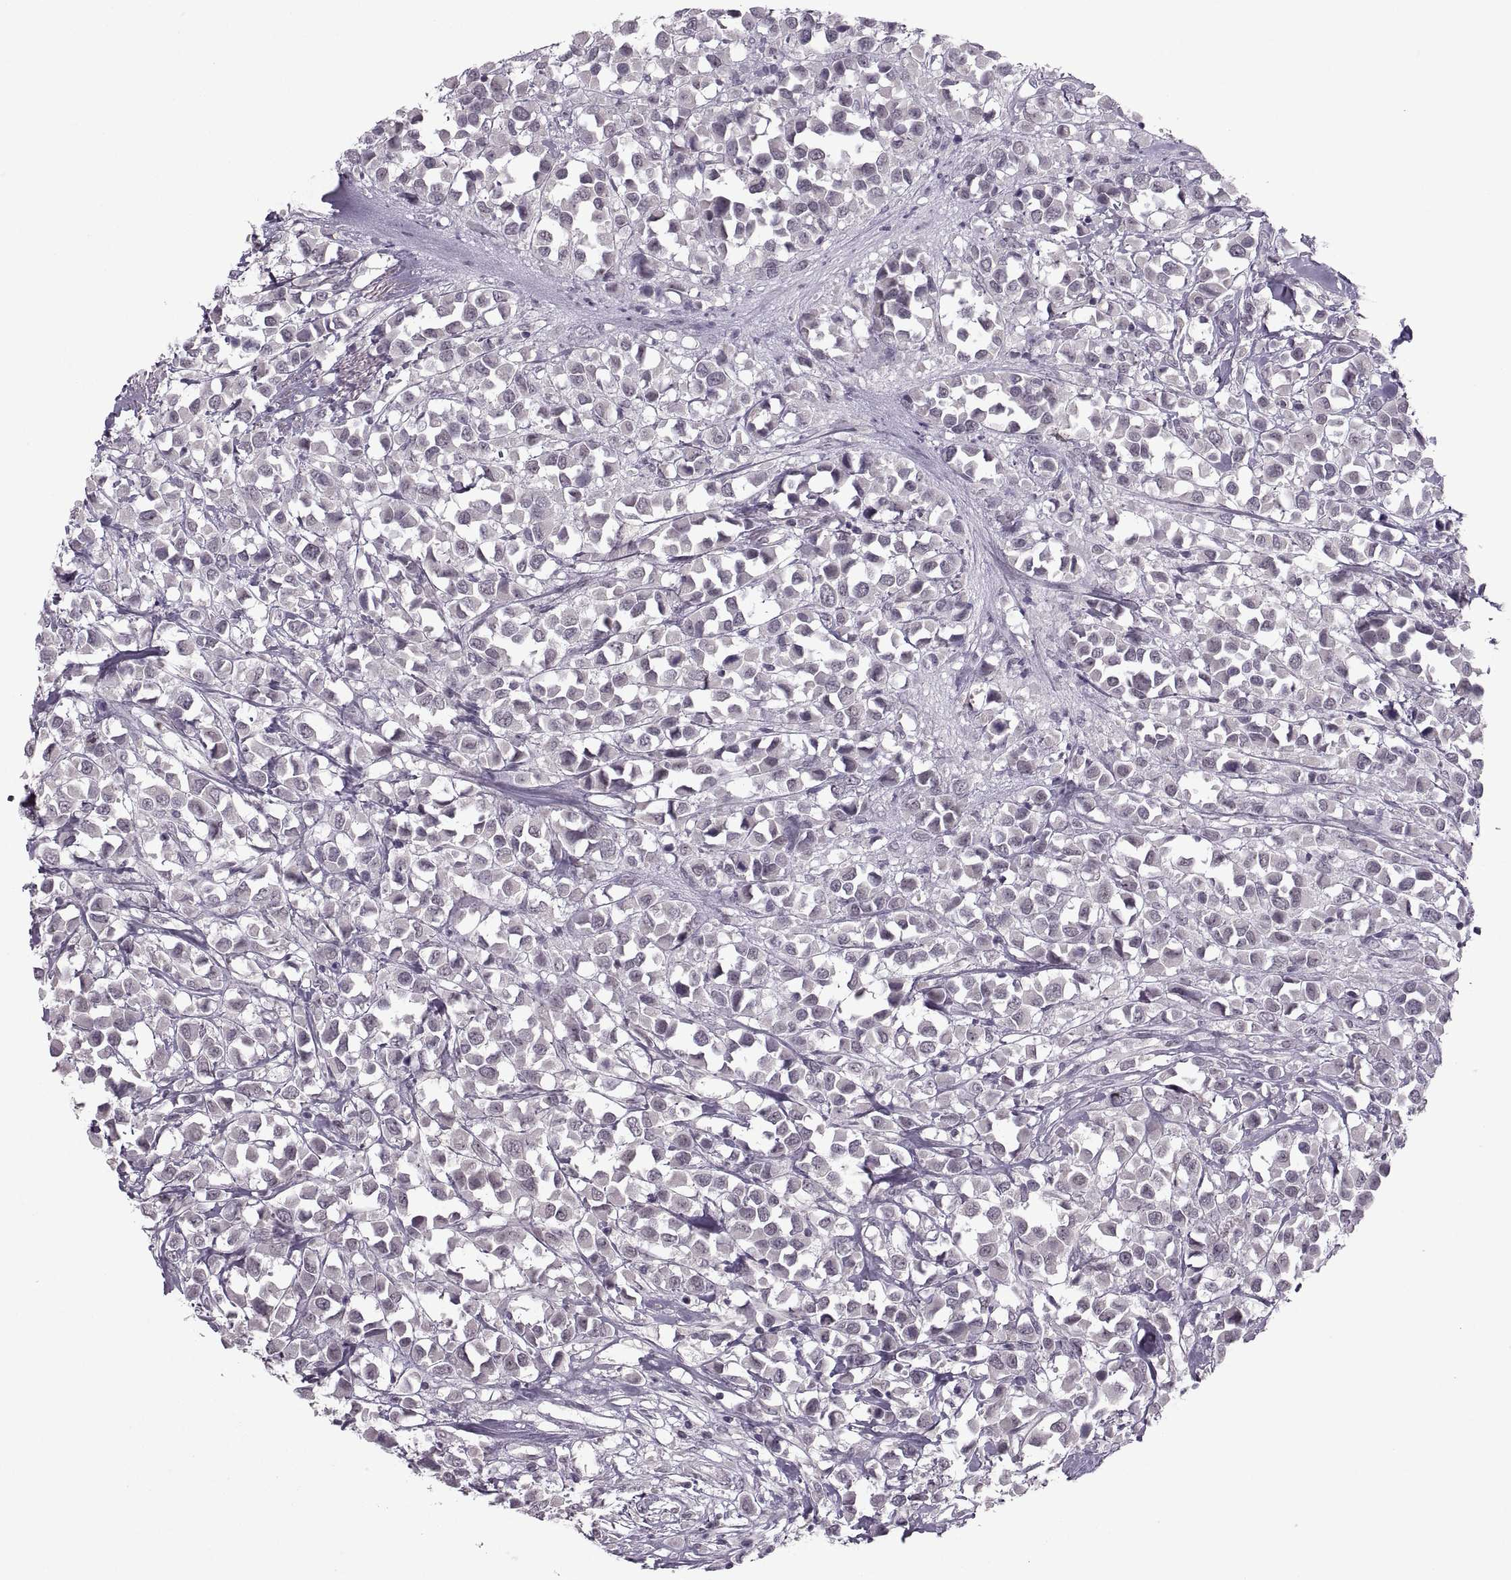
{"staining": {"intensity": "negative", "quantity": "none", "location": "none"}, "tissue": "breast cancer", "cell_type": "Tumor cells", "image_type": "cancer", "snomed": [{"axis": "morphology", "description": "Duct carcinoma"}, {"axis": "topography", "description": "Breast"}], "caption": "This is an immunohistochemistry (IHC) histopathology image of breast invasive ductal carcinoma. There is no staining in tumor cells.", "gene": "MGAT4D", "patient": {"sex": "female", "age": 61}}